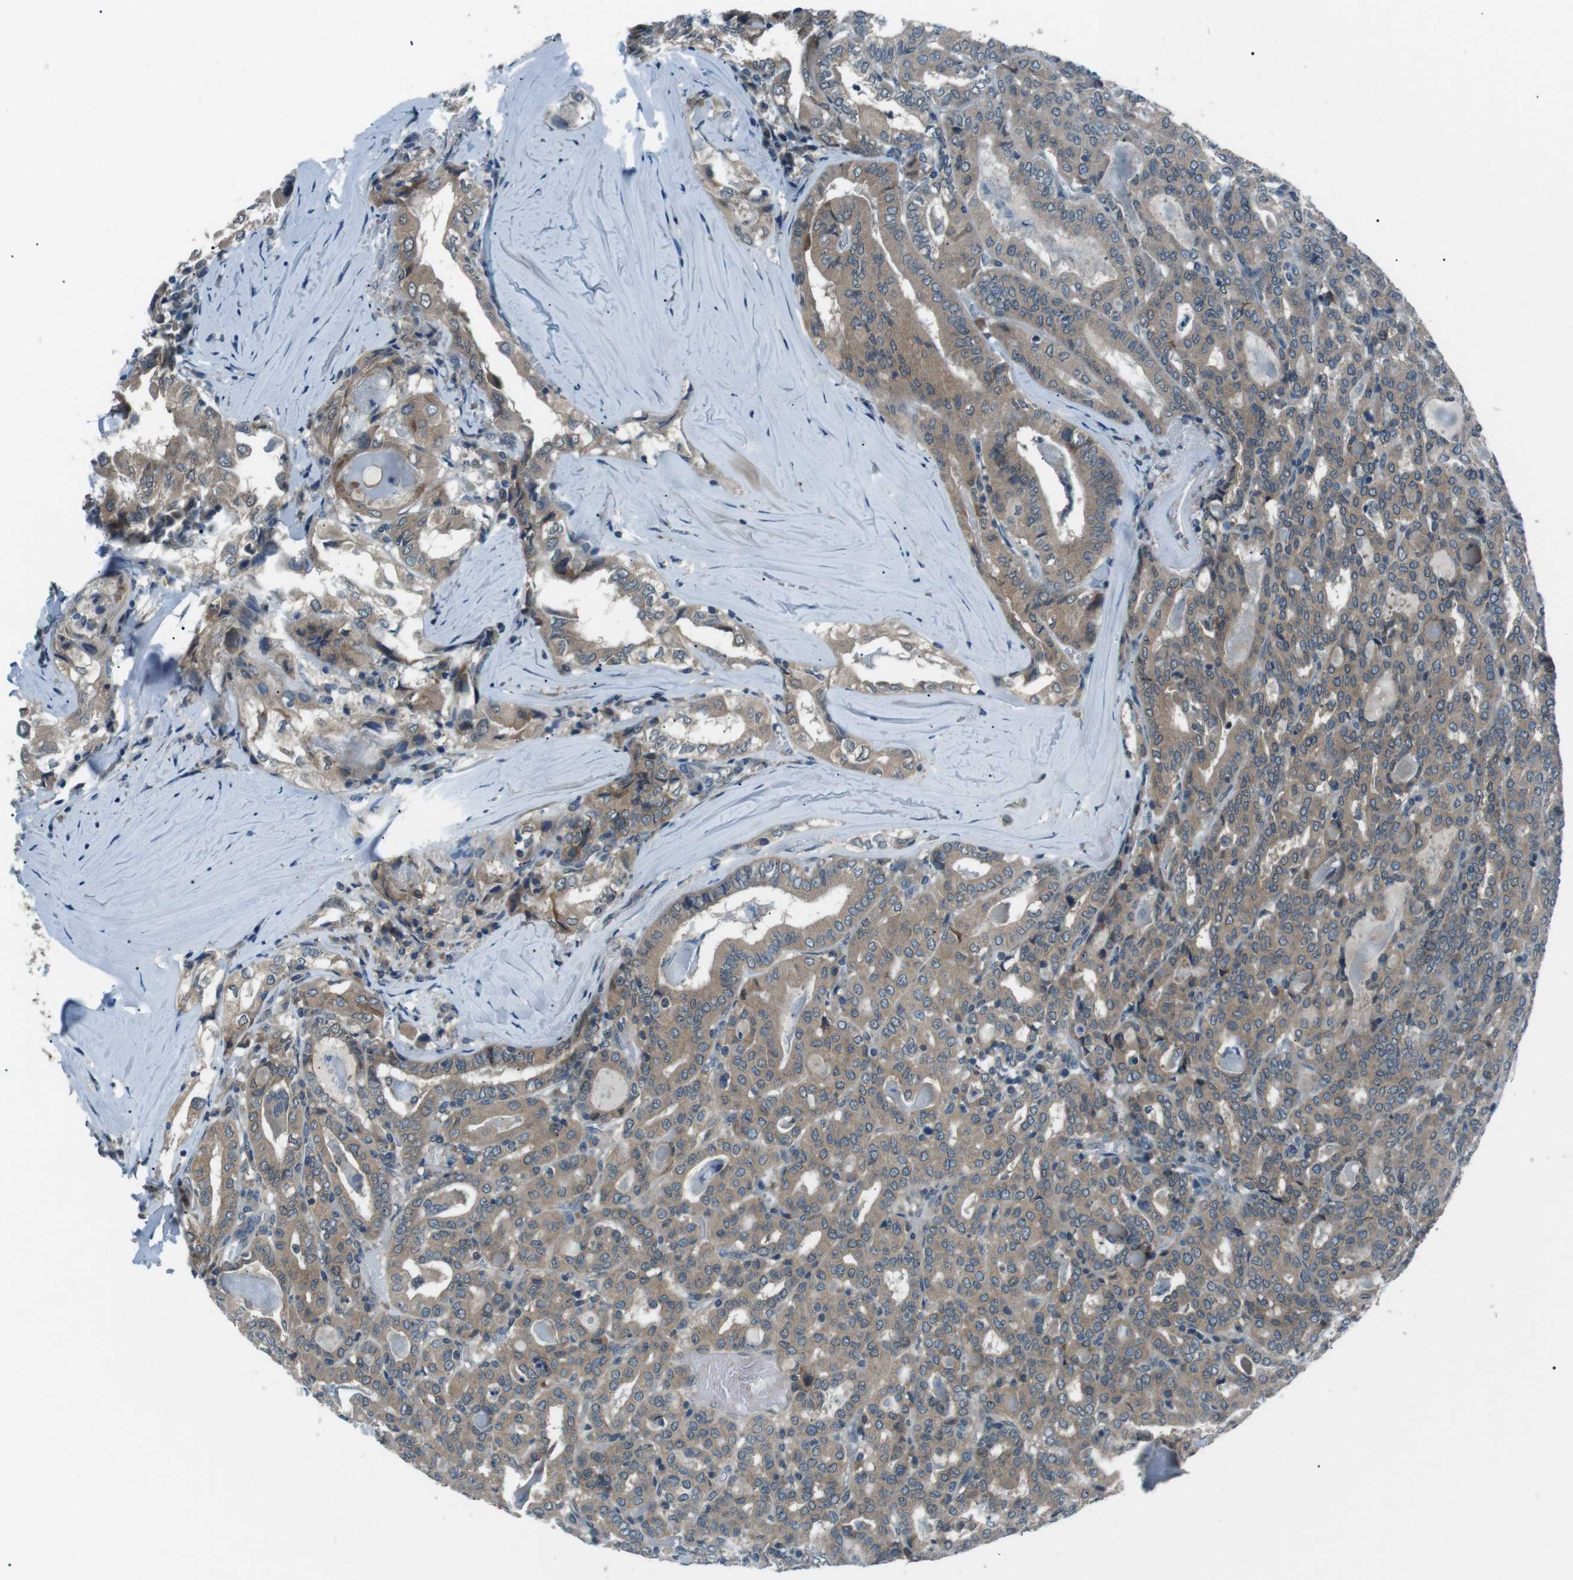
{"staining": {"intensity": "weak", "quantity": ">75%", "location": "cytoplasmic/membranous"}, "tissue": "thyroid cancer", "cell_type": "Tumor cells", "image_type": "cancer", "snomed": [{"axis": "morphology", "description": "Papillary adenocarcinoma, NOS"}, {"axis": "topography", "description": "Thyroid gland"}], "caption": "An immunohistochemistry histopathology image of neoplastic tissue is shown. Protein staining in brown labels weak cytoplasmic/membranous positivity in thyroid papillary adenocarcinoma within tumor cells.", "gene": "LRIG2", "patient": {"sex": "female", "age": 42}}